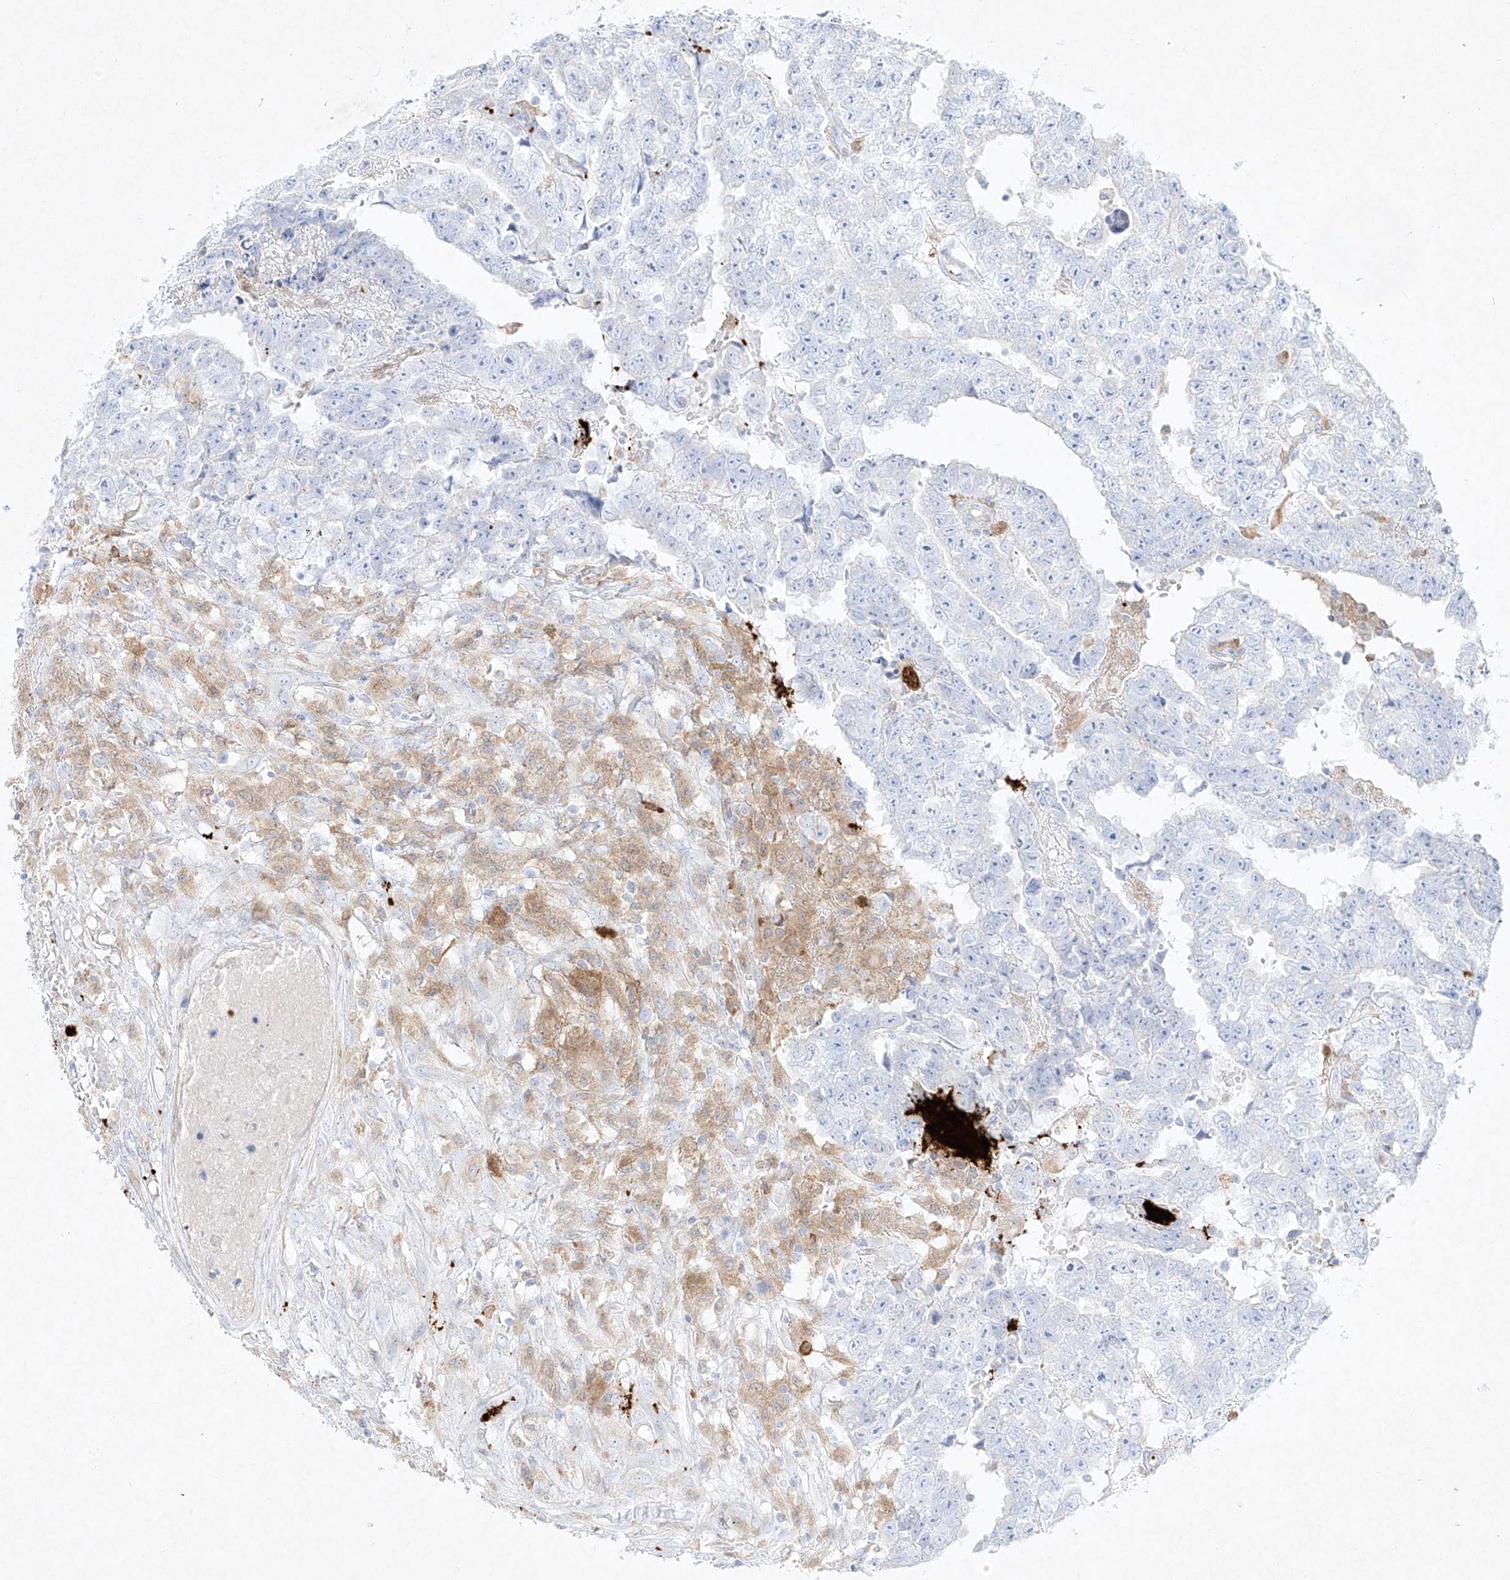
{"staining": {"intensity": "negative", "quantity": "none", "location": "none"}, "tissue": "testis cancer", "cell_type": "Tumor cells", "image_type": "cancer", "snomed": [{"axis": "morphology", "description": "Carcinoma, Embryonal, NOS"}, {"axis": "topography", "description": "Testis"}], "caption": "Immunohistochemical staining of embryonal carcinoma (testis) exhibits no significant staining in tumor cells. (DAB immunohistochemistry (IHC) with hematoxylin counter stain).", "gene": "PLEK", "patient": {"sex": "male", "age": 25}}